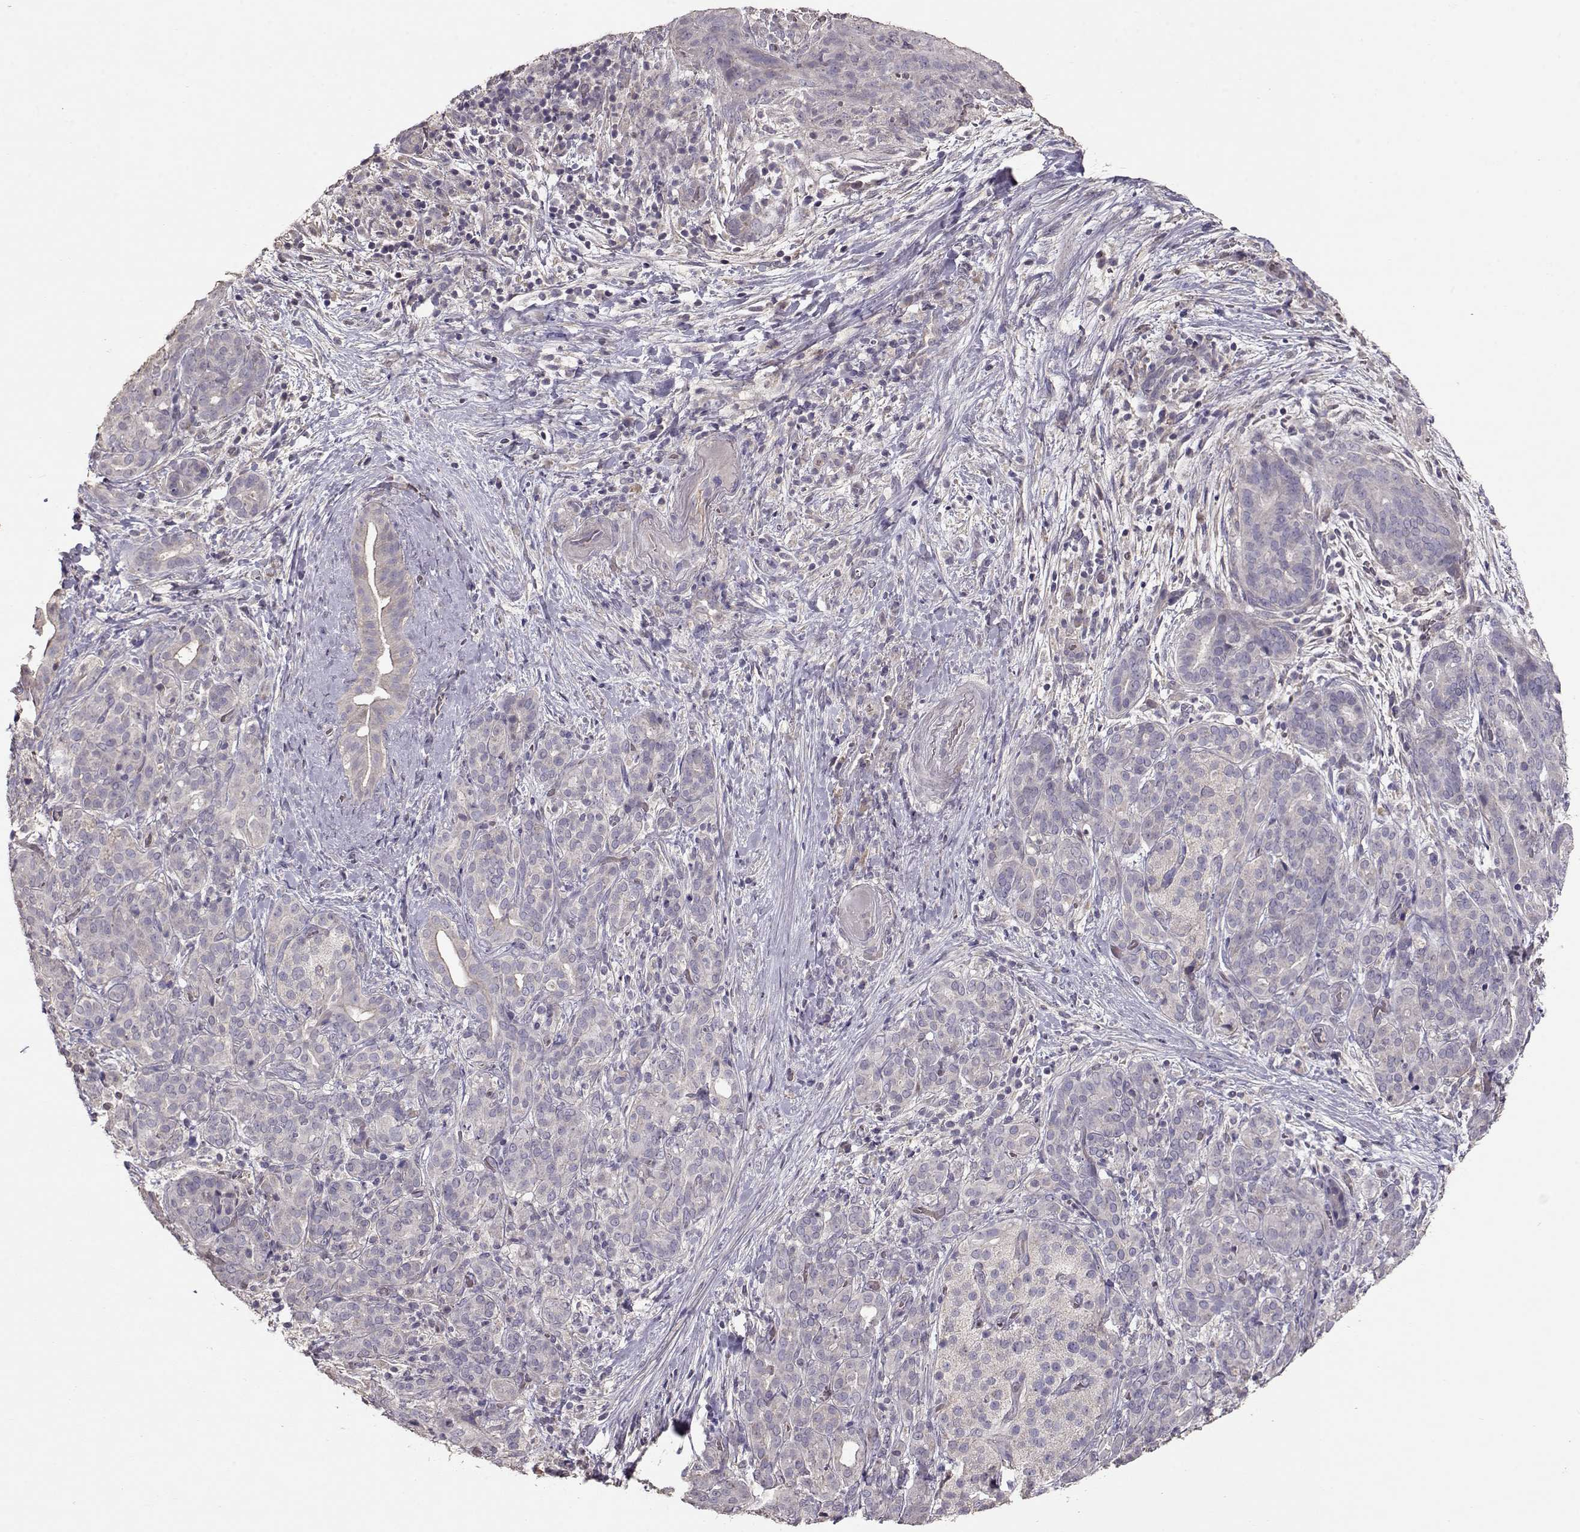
{"staining": {"intensity": "negative", "quantity": "none", "location": "none"}, "tissue": "pancreatic cancer", "cell_type": "Tumor cells", "image_type": "cancer", "snomed": [{"axis": "morphology", "description": "Adenocarcinoma, NOS"}, {"axis": "topography", "description": "Pancreas"}], "caption": "High power microscopy image of an IHC micrograph of adenocarcinoma (pancreatic), revealing no significant positivity in tumor cells. (DAB (3,3'-diaminobenzidine) immunohistochemistry (IHC), high magnification).", "gene": "PMCH", "patient": {"sex": "male", "age": 44}}